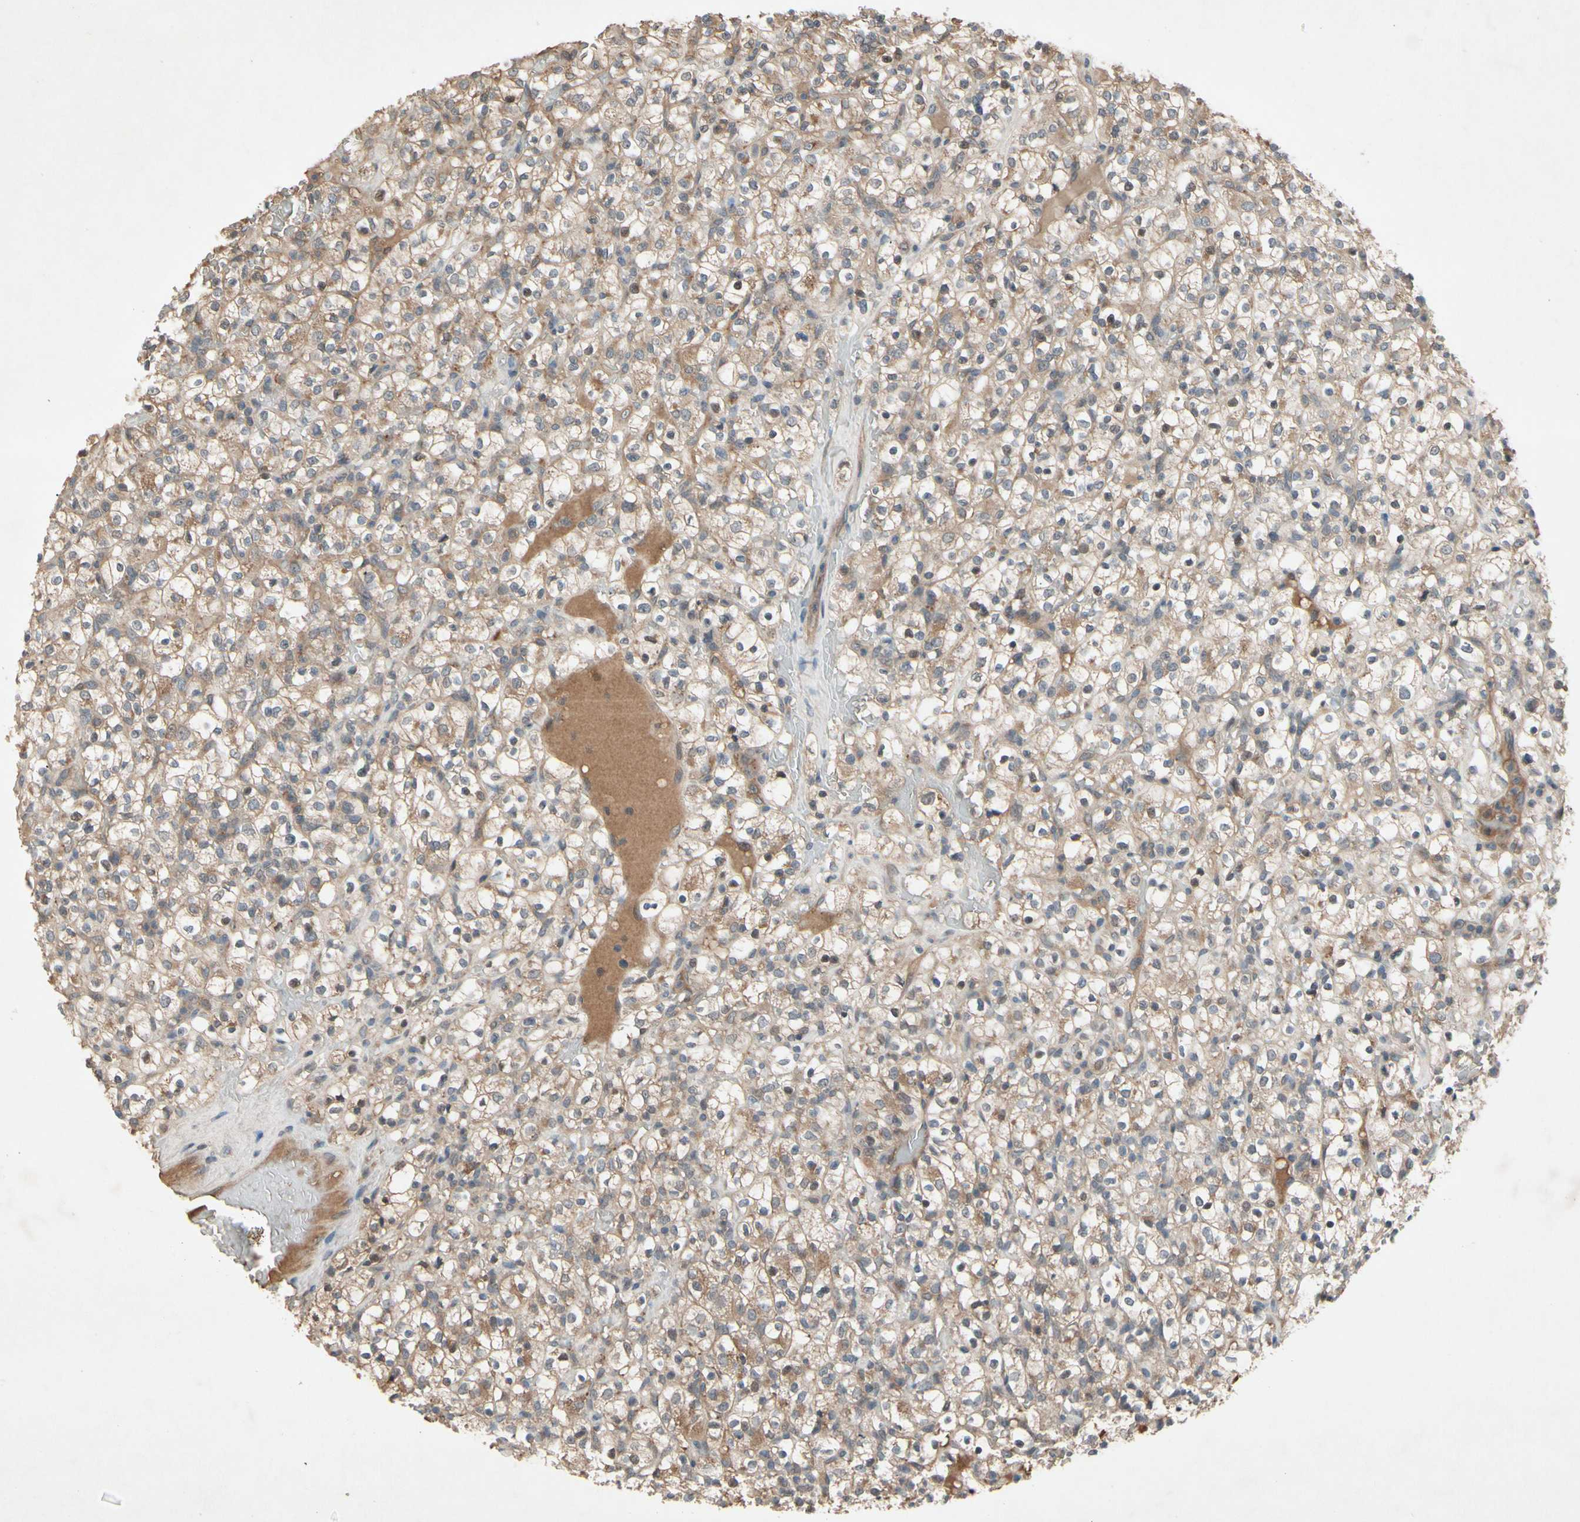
{"staining": {"intensity": "moderate", "quantity": ">75%", "location": "cytoplasmic/membranous"}, "tissue": "renal cancer", "cell_type": "Tumor cells", "image_type": "cancer", "snomed": [{"axis": "morphology", "description": "Normal tissue, NOS"}, {"axis": "morphology", "description": "Adenocarcinoma, NOS"}, {"axis": "topography", "description": "Kidney"}], "caption": "Moderate cytoplasmic/membranous positivity for a protein is seen in about >75% of tumor cells of renal cancer using immunohistochemistry.", "gene": "NSF", "patient": {"sex": "female", "age": 72}}